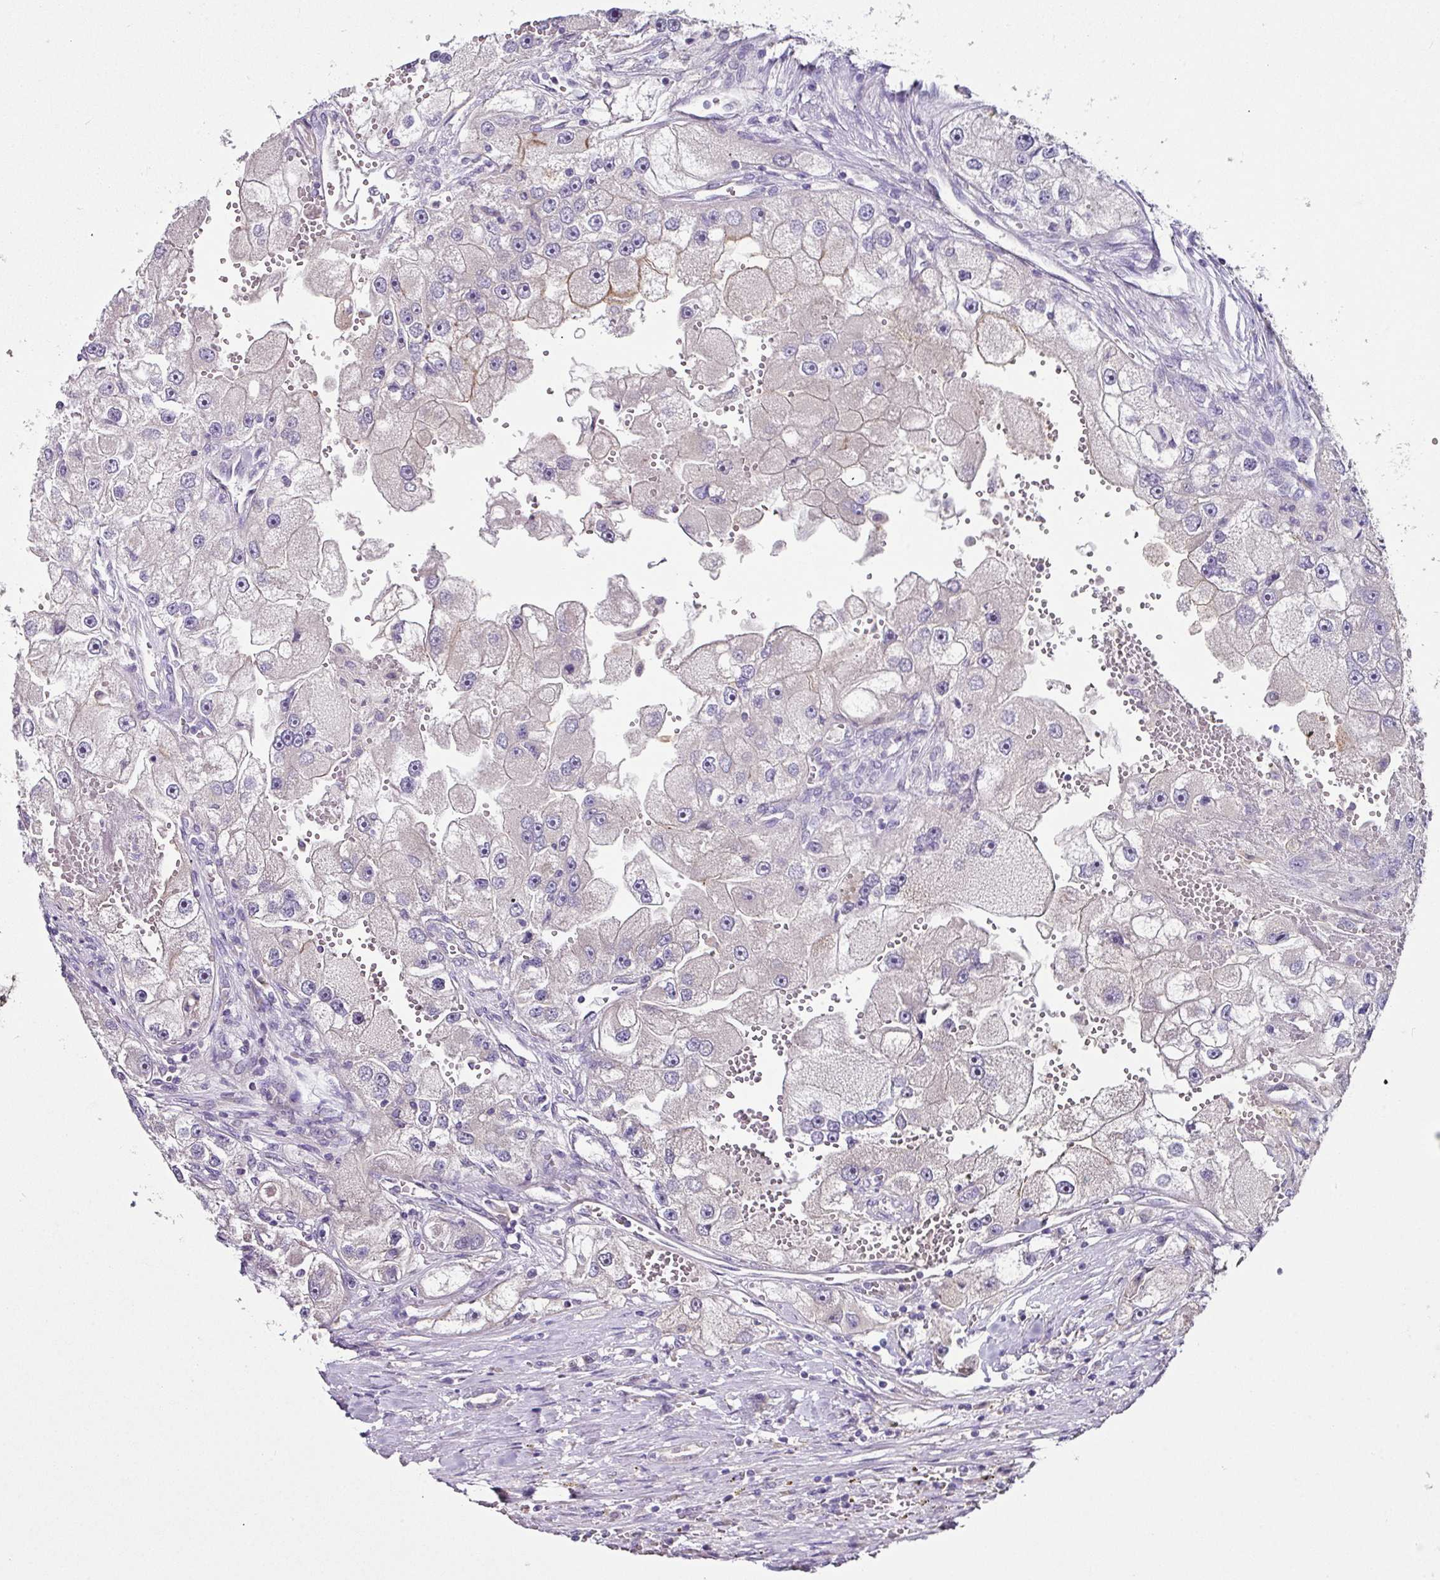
{"staining": {"intensity": "negative", "quantity": "none", "location": "none"}, "tissue": "renal cancer", "cell_type": "Tumor cells", "image_type": "cancer", "snomed": [{"axis": "morphology", "description": "Adenocarcinoma, NOS"}, {"axis": "topography", "description": "Kidney"}], "caption": "This is an IHC photomicrograph of human renal cancer. There is no positivity in tumor cells.", "gene": "SKIC2", "patient": {"sex": "male", "age": 63}}